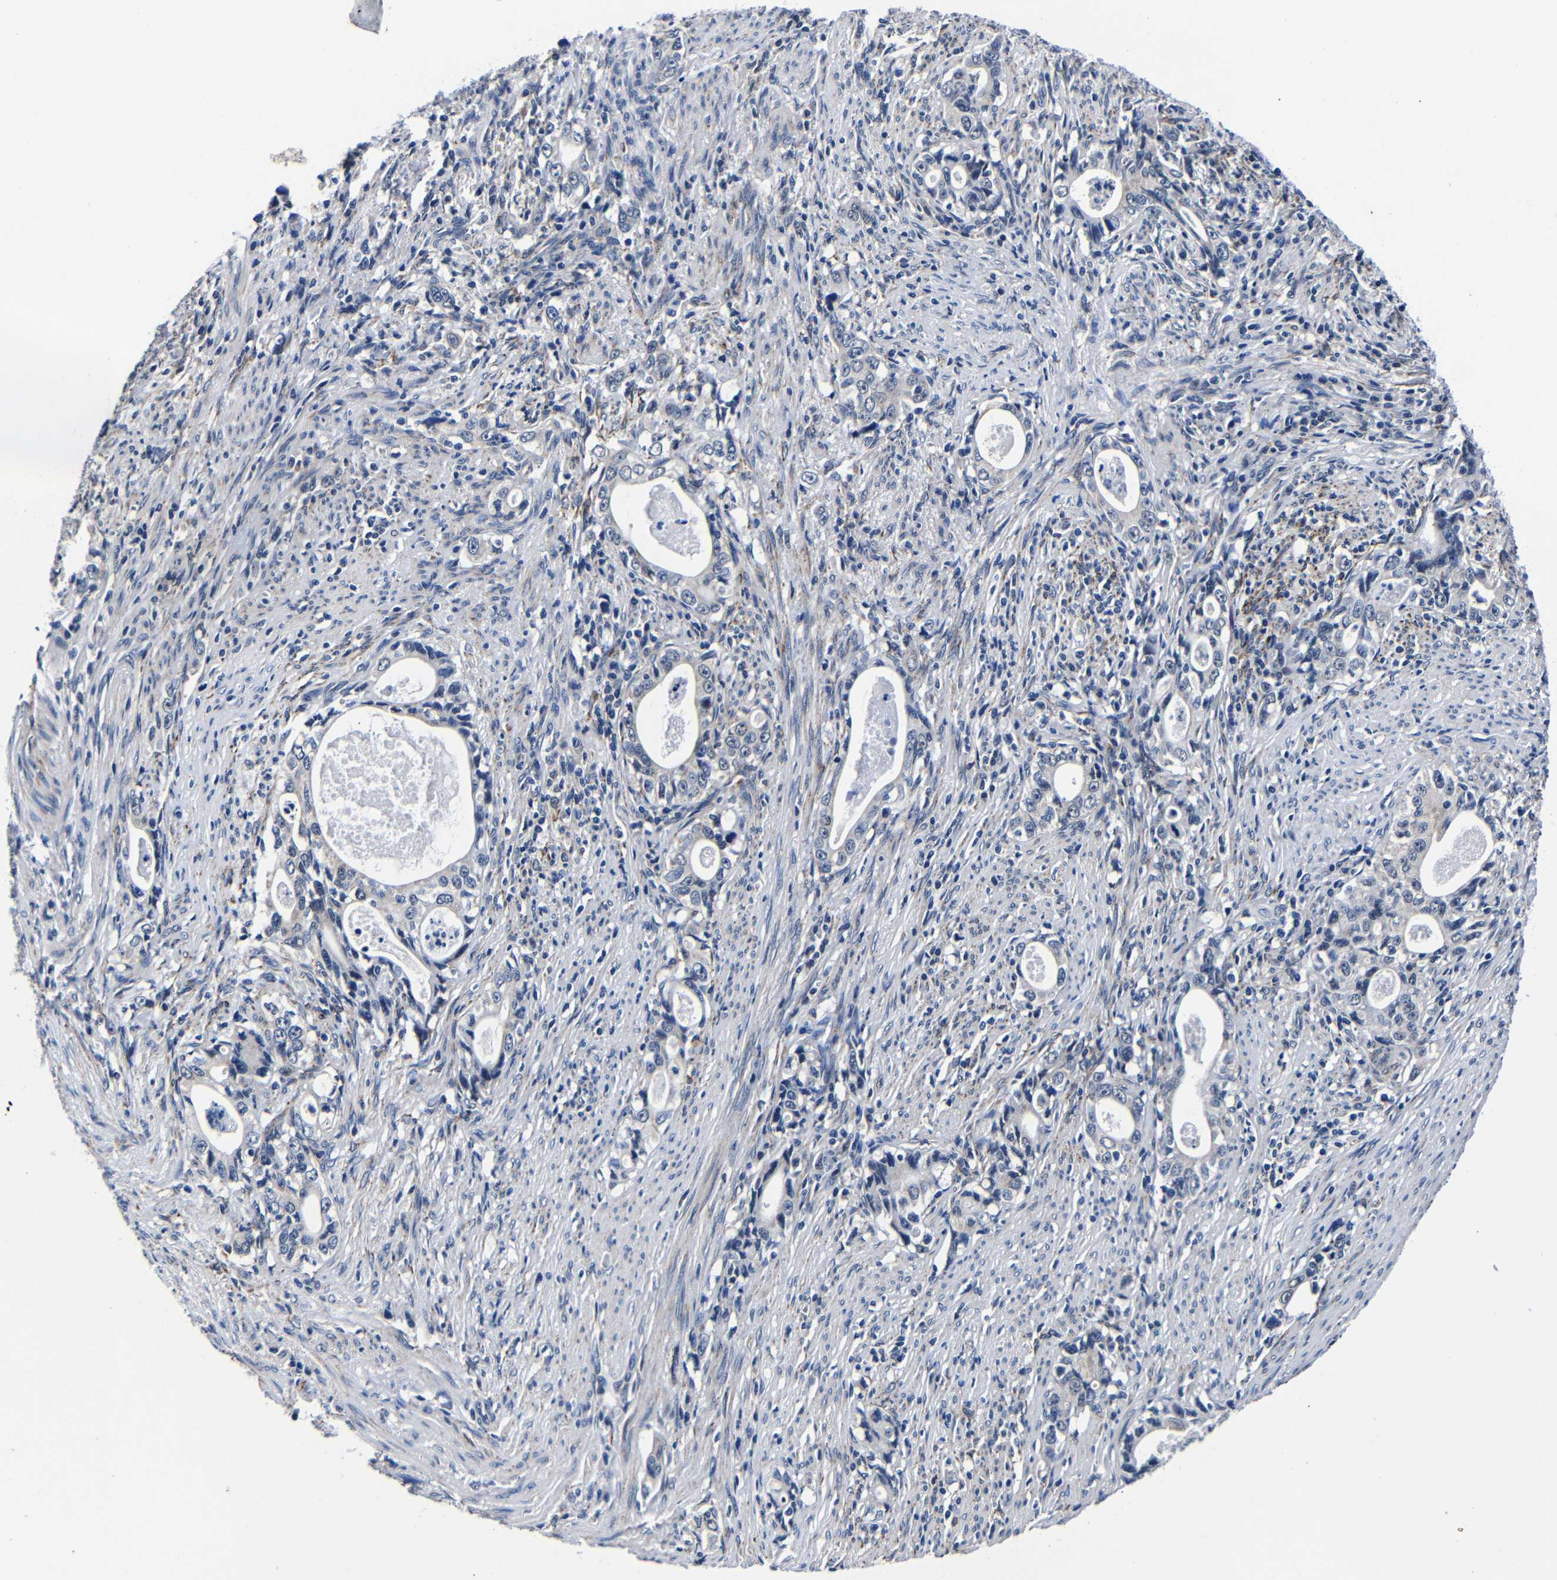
{"staining": {"intensity": "negative", "quantity": "none", "location": "none"}, "tissue": "stomach cancer", "cell_type": "Tumor cells", "image_type": "cancer", "snomed": [{"axis": "morphology", "description": "Adenocarcinoma, NOS"}, {"axis": "topography", "description": "Stomach, lower"}], "caption": "DAB (3,3'-diaminobenzidine) immunohistochemical staining of stomach adenocarcinoma displays no significant staining in tumor cells. Nuclei are stained in blue.", "gene": "DEPP1", "patient": {"sex": "female", "age": 72}}